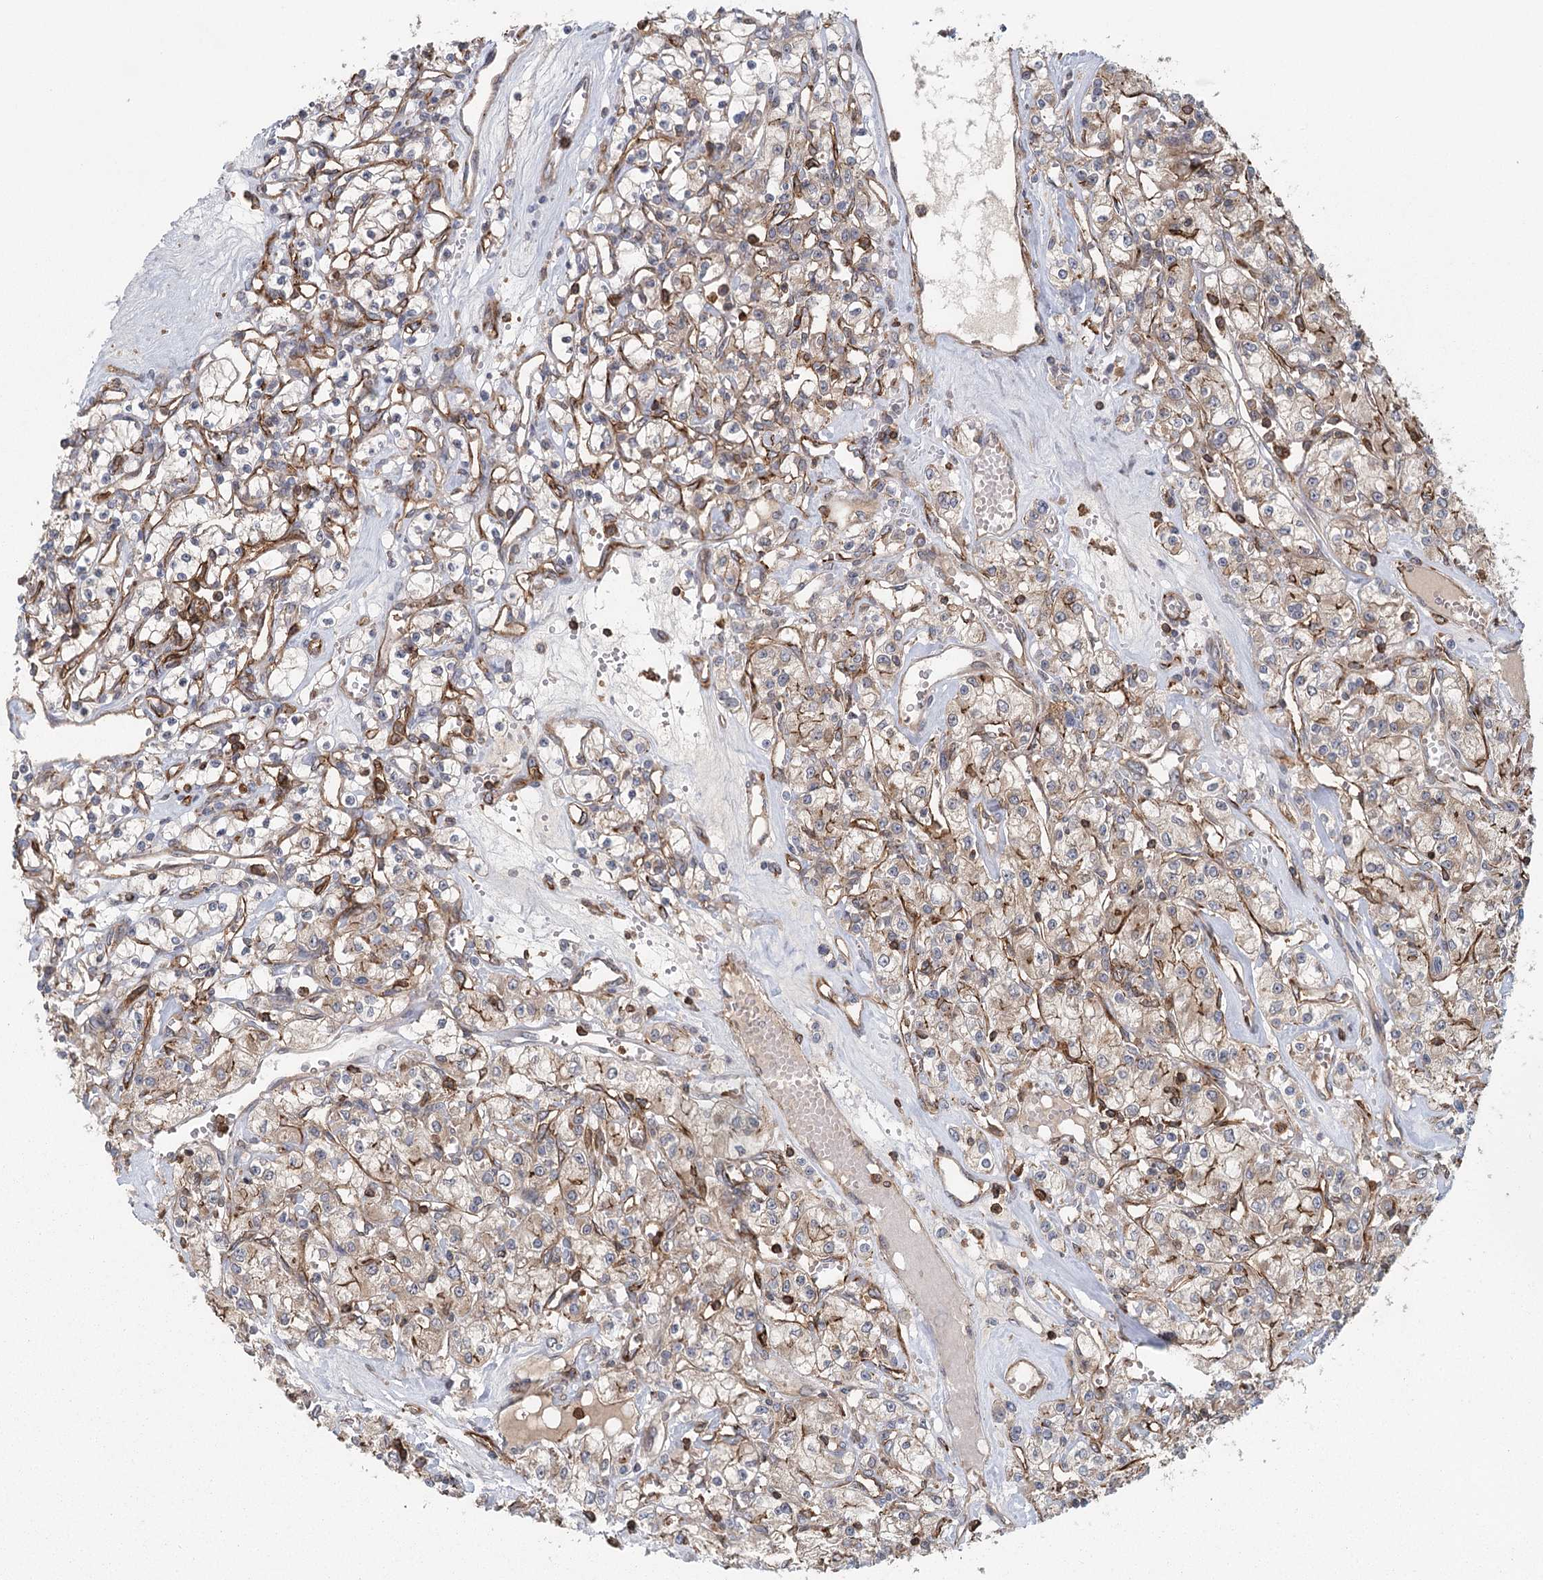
{"staining": {"intensity": "weak", "quantity": ">75%", "location": "cytoplasmic/membranous"}, "tissue": "renal cancer", "cell_type": "Tumor cells", "image_type": "cancer", "snomed": [{"axis": "morphology", "description": "Adenocarcinoma, NOS"}, {"axis": "topography", "description": "Kidney"}], "caption": "Immunohistochemical staining of renal adenocarcinoma demonstrates weak cytoplasmic/membranous protein expression in about >75% of tumor cells.", "gene": "PLEKHA7", "patient": {"sex": "female", "age": 59}}